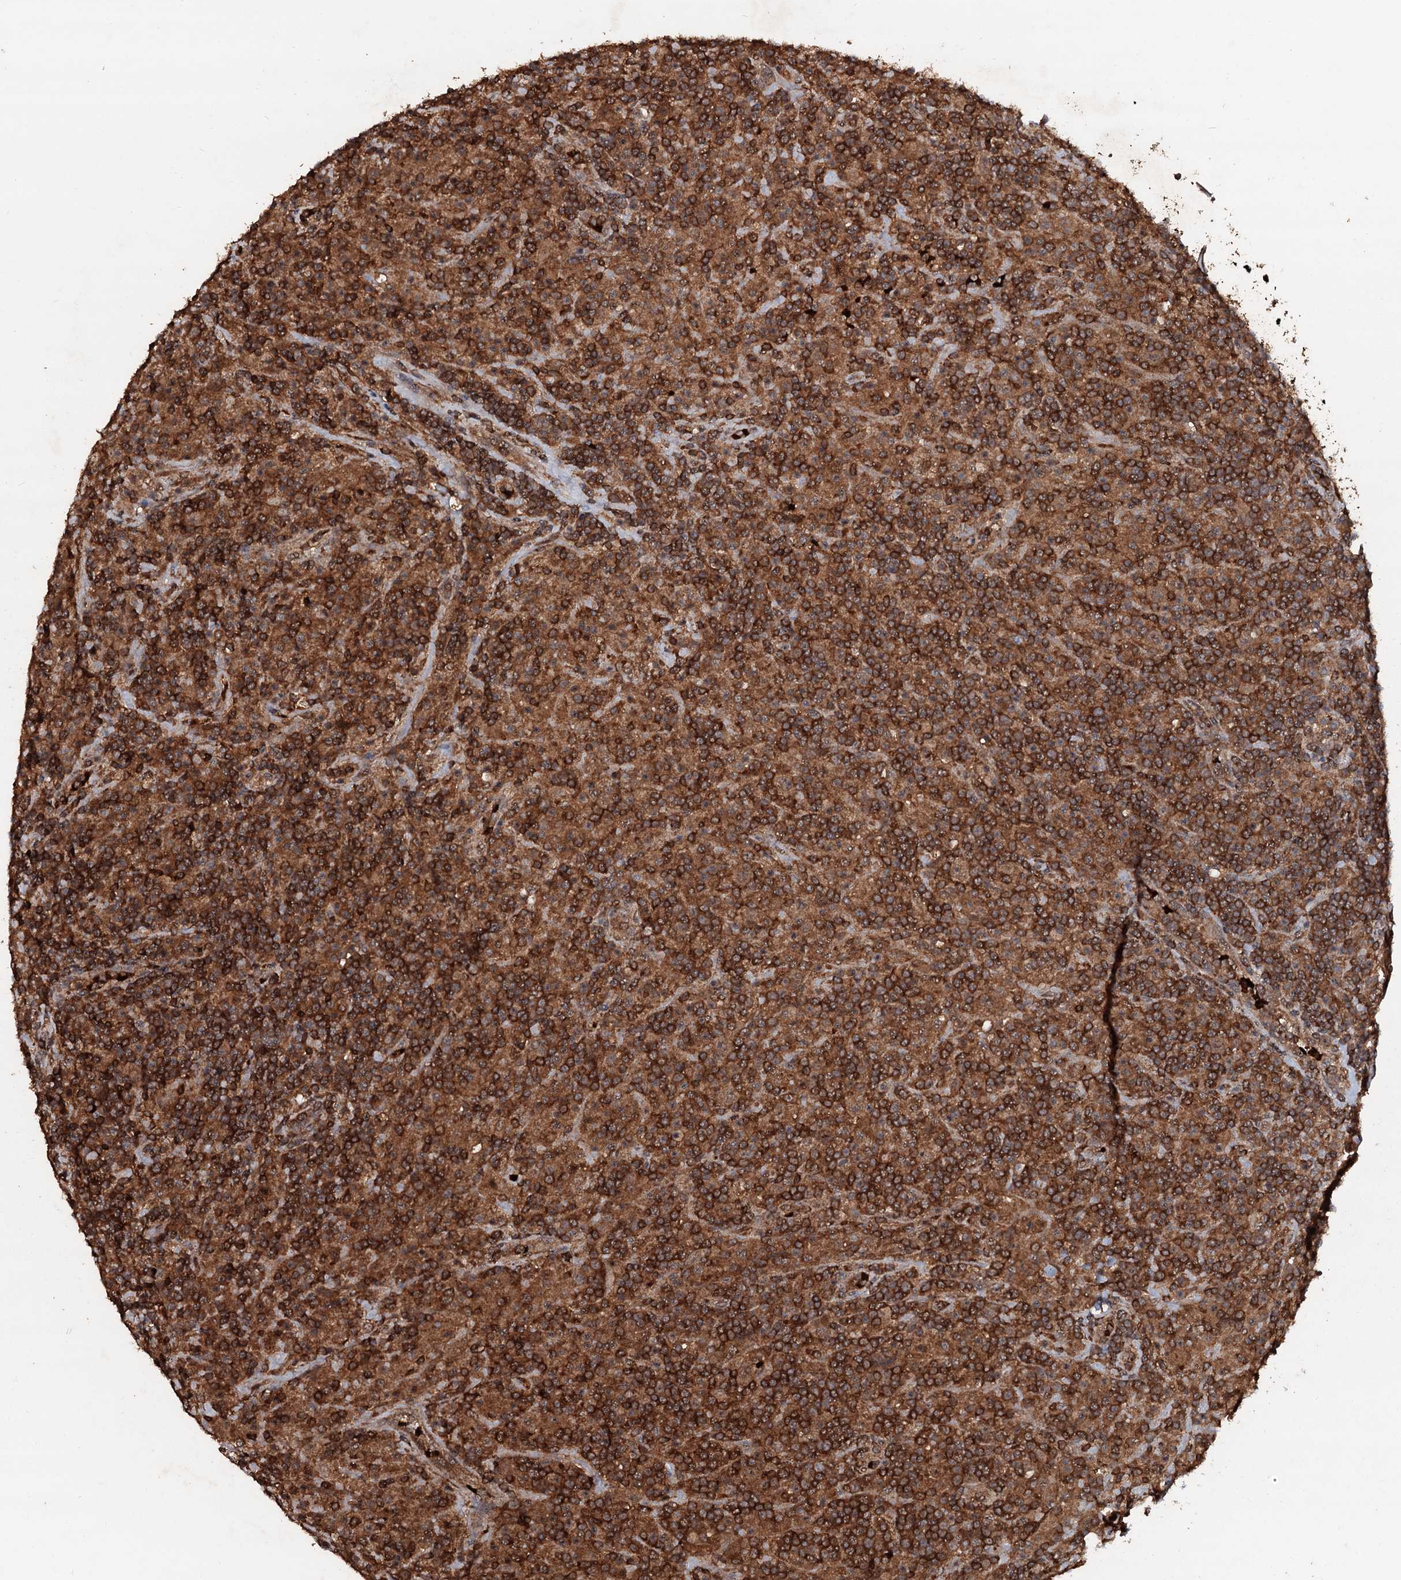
{"staining": {"intensity": "moderate", "quantity": ">75%", "location": "cytoplasmic/membranous"}, "tissue": "lymphoma", "cell_type": "Tumor cells", "image_type": "cancer", "snomed": [{"axis": "morphology", "description": "Hodgkin's disease, NOS"}, {"axis": "topography", "description": "Lymph node"}], "caption": "A photomicrograph of human Hodgkin's disease stained for a protein reveals moderate cytoplasmic/membranous brown staining in tumor cells. (DAB (3,3'-diaminobenzidine) IHC, brown staining for protein, blue staining for nuclei).", "gene": "ADGRG3", "patient": {"sex": "male", "age": 70}}